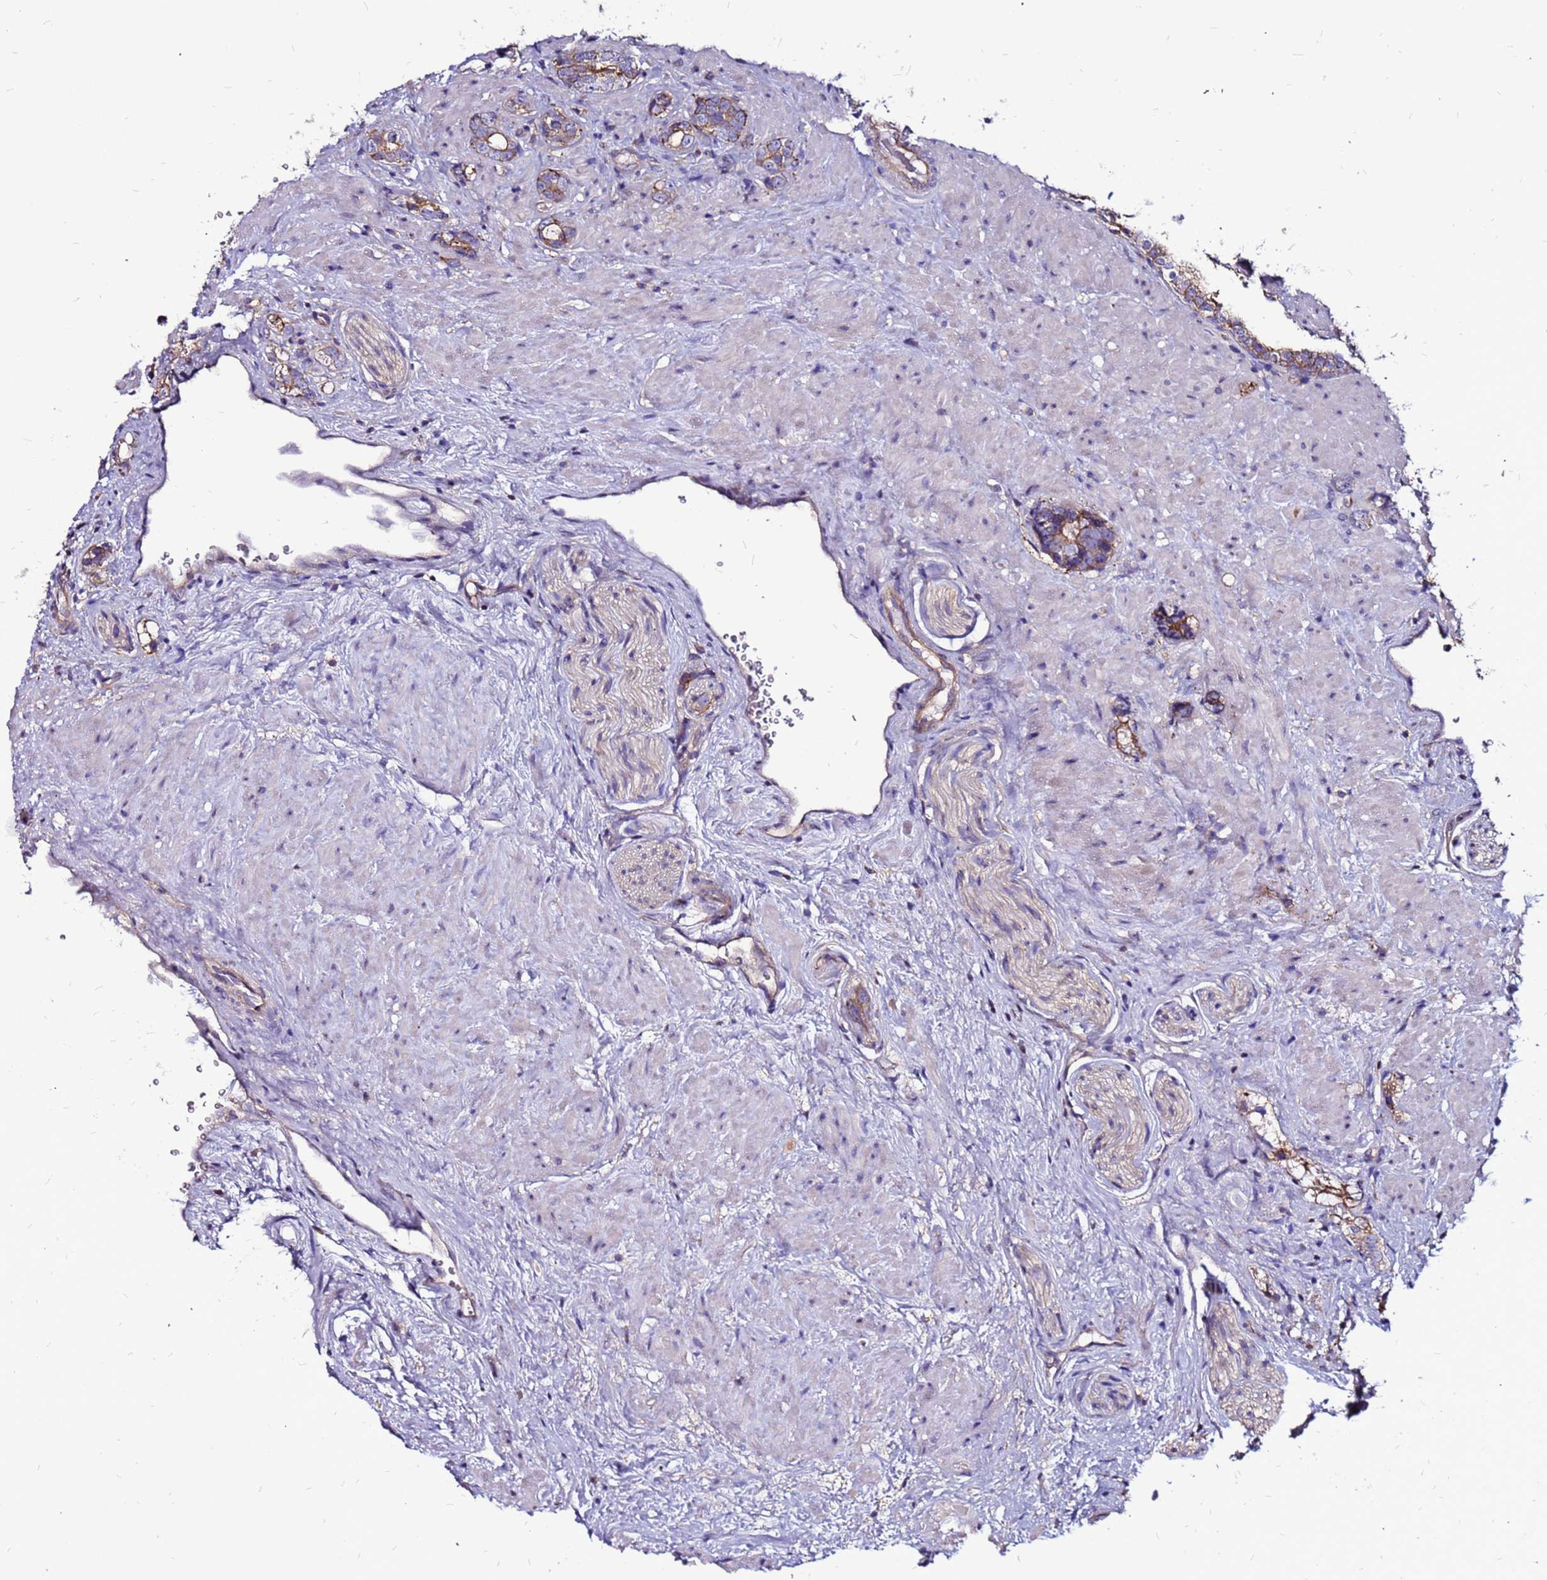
{"staining": {"intensity": "moderate", "quantity": ">75%", "location": "cytoplasmic/membranous"}, "tissue": "prostate cancer", "cell_type": "Tumor cells", "image_type": "cancer", "snomed": [{"axis": "morphology", "description": "Adenocarcinoma, High grade"}, {"axis": "topography", "description": "Prostate"}], "caption": "Prostate cancer was stained to show a protein in brown. There is medium levels of moderate cytoplasmic/membranous staining in approximately >75% of tumor cells.", "gene": "NRN1L", "patient": {"sex": "male", "age": 63}}